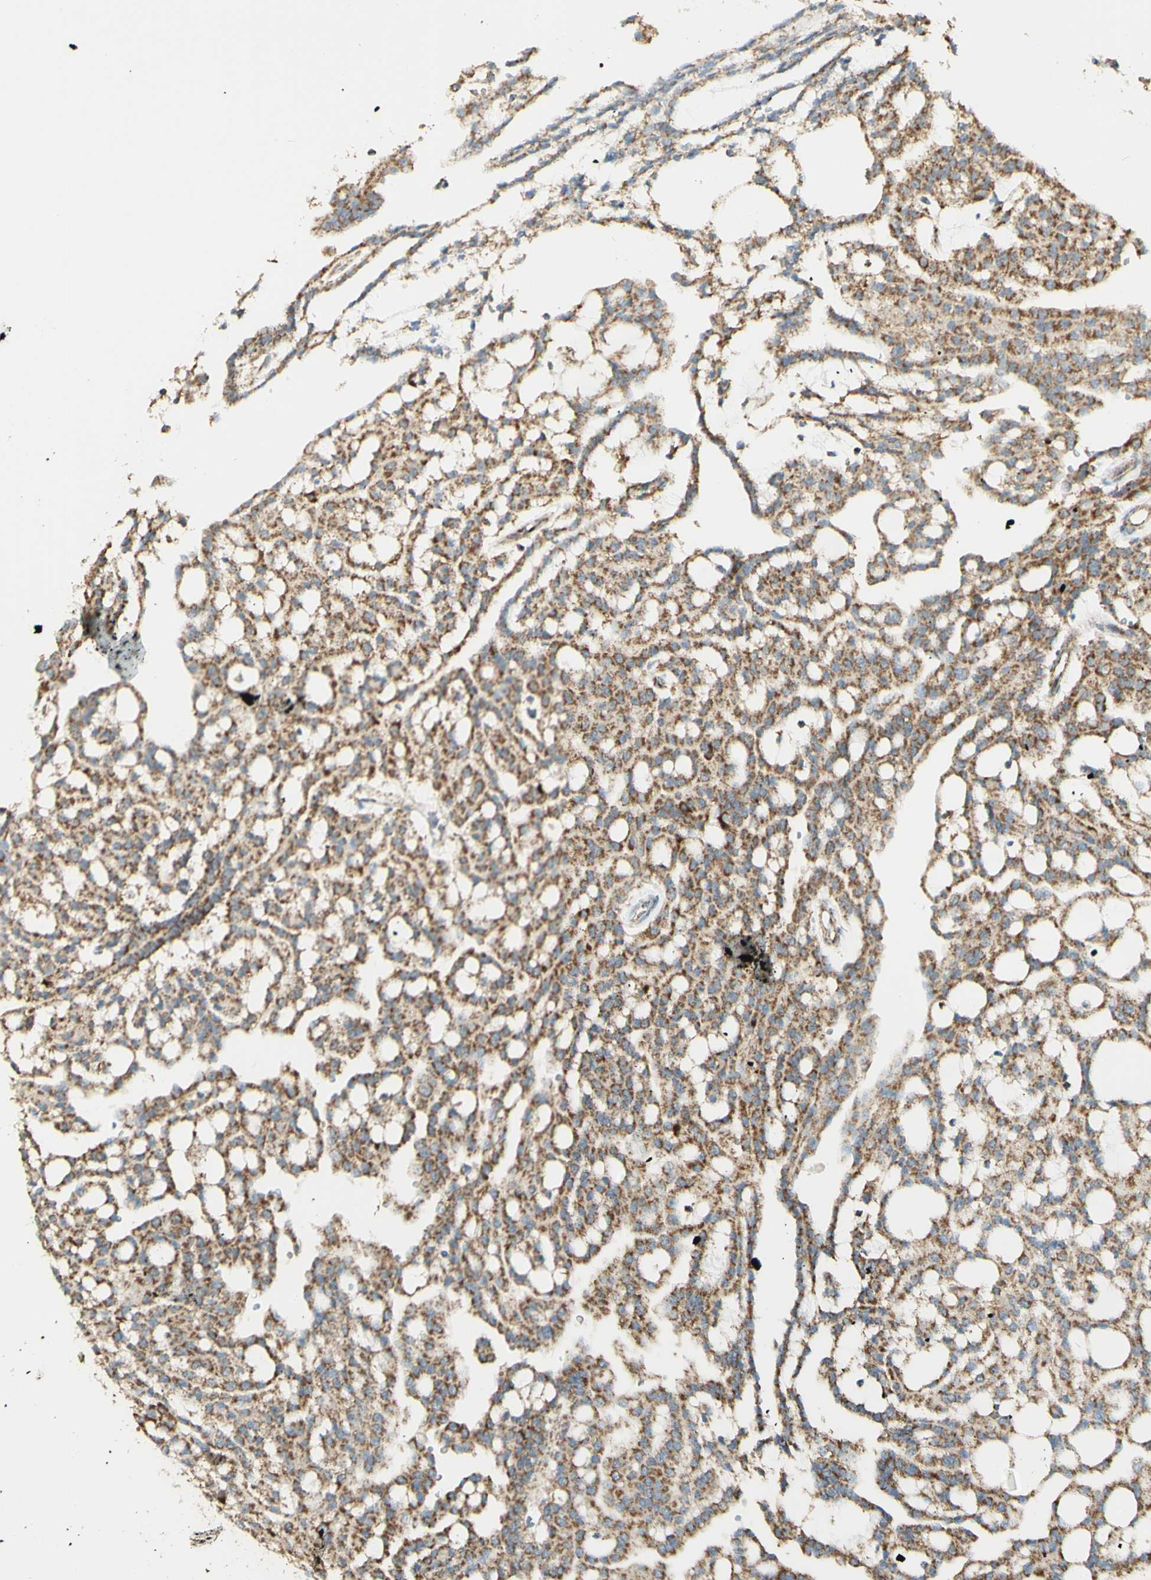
{"staining": {"intensity": "moderate", "quantity": ">75%", "location": "cytoplasmic/membranous"}, "tissue": "renal cancer", "cell_type": "Tumor cells", "image_type": "cancer", "snomed": [{"axis": "morphology", "description": "Adenocarcinoma, NOS"}, {"axis": "topography", "description": "Kidney"}], "caption": "DAB immunohistochemical staining of adenocarcinoma (renal) demonstrates moderate cytoplasmic/membranous protein positivity in about >75% of tumor cells.", "gene": "LETM1", "patient": {"sex": "male", "age": 63}}